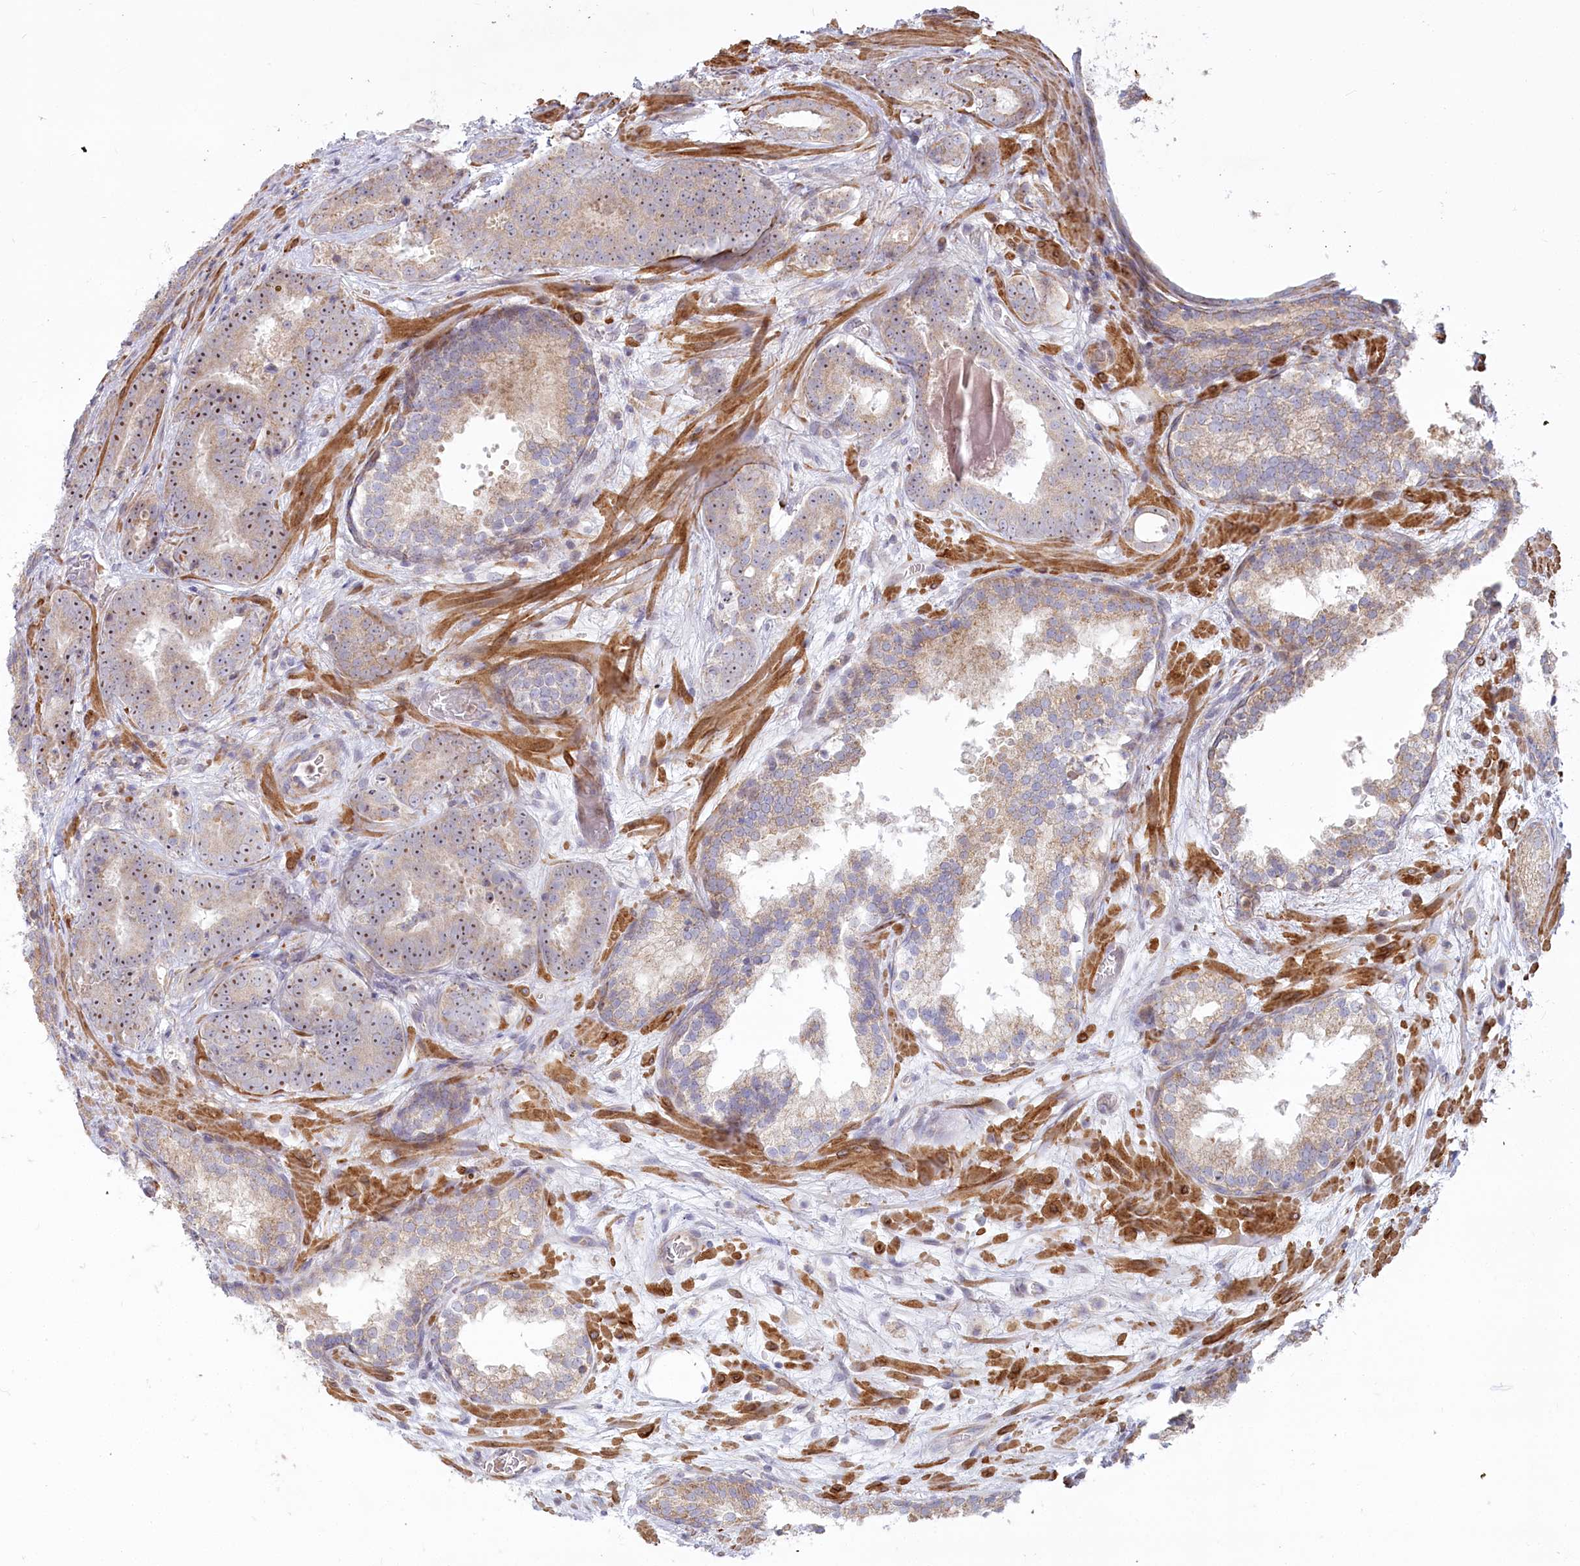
{"staining": {"intensity": "moderate", "quantity": "<25%", "location": "nuclear"}, "tissue": "prostate cancer", "cell_type": "Tumor cells", "image_type": "cancer", "snomed": [{"axis": "morphology", "description": "Adenocarcinoma, High grade"}, {"axis": "topography", "description": "Prostate"}], "caption": "Tumor cells exhibit low levels of moderate nuclear expression in approximately <25% of cells in prostate cancer.", "gene": "MTG1", "patient": {"sex": "male", "age": 57}}